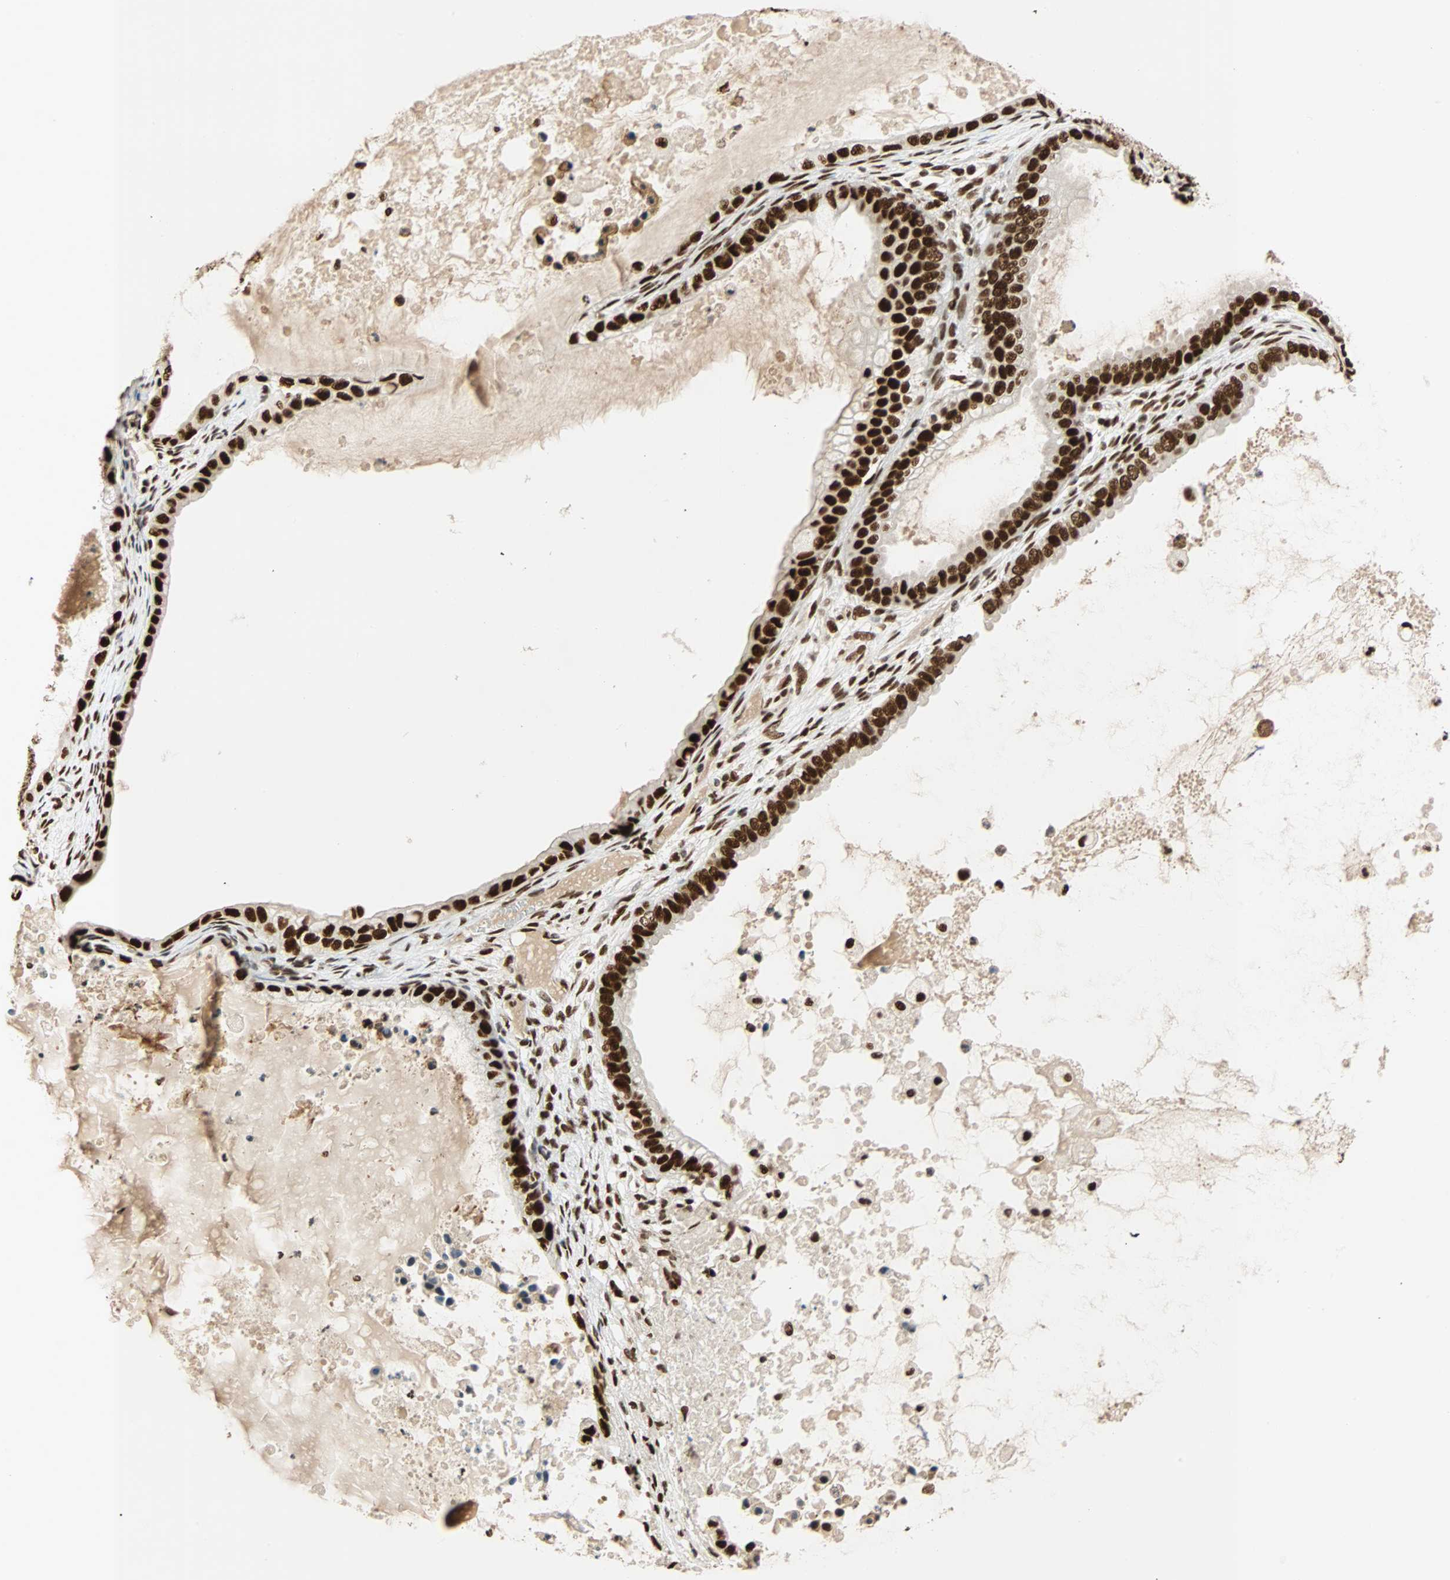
{"staining": {"intensity": "strong", "quantity": ">75%", "location": "nuclear"}, "tissue": "ovarian cancer", "cell_type": "Tumor cells", "image_type": "cancer", "snomed": [{"axis": "morphology", "description": "Cystadenocarcinoma, mucinous, NOS"}, {"axis": "topography", "description": "Ovary"}], "caption": "About >75% of tumor cells in human mucinous cystadenocarcinoma (ovarian) display strong nuclear protein expression as visualized by brown immunohistochemical staining.", "gene": "CDK12", "patient": {"sex": "female", "age": 80}}